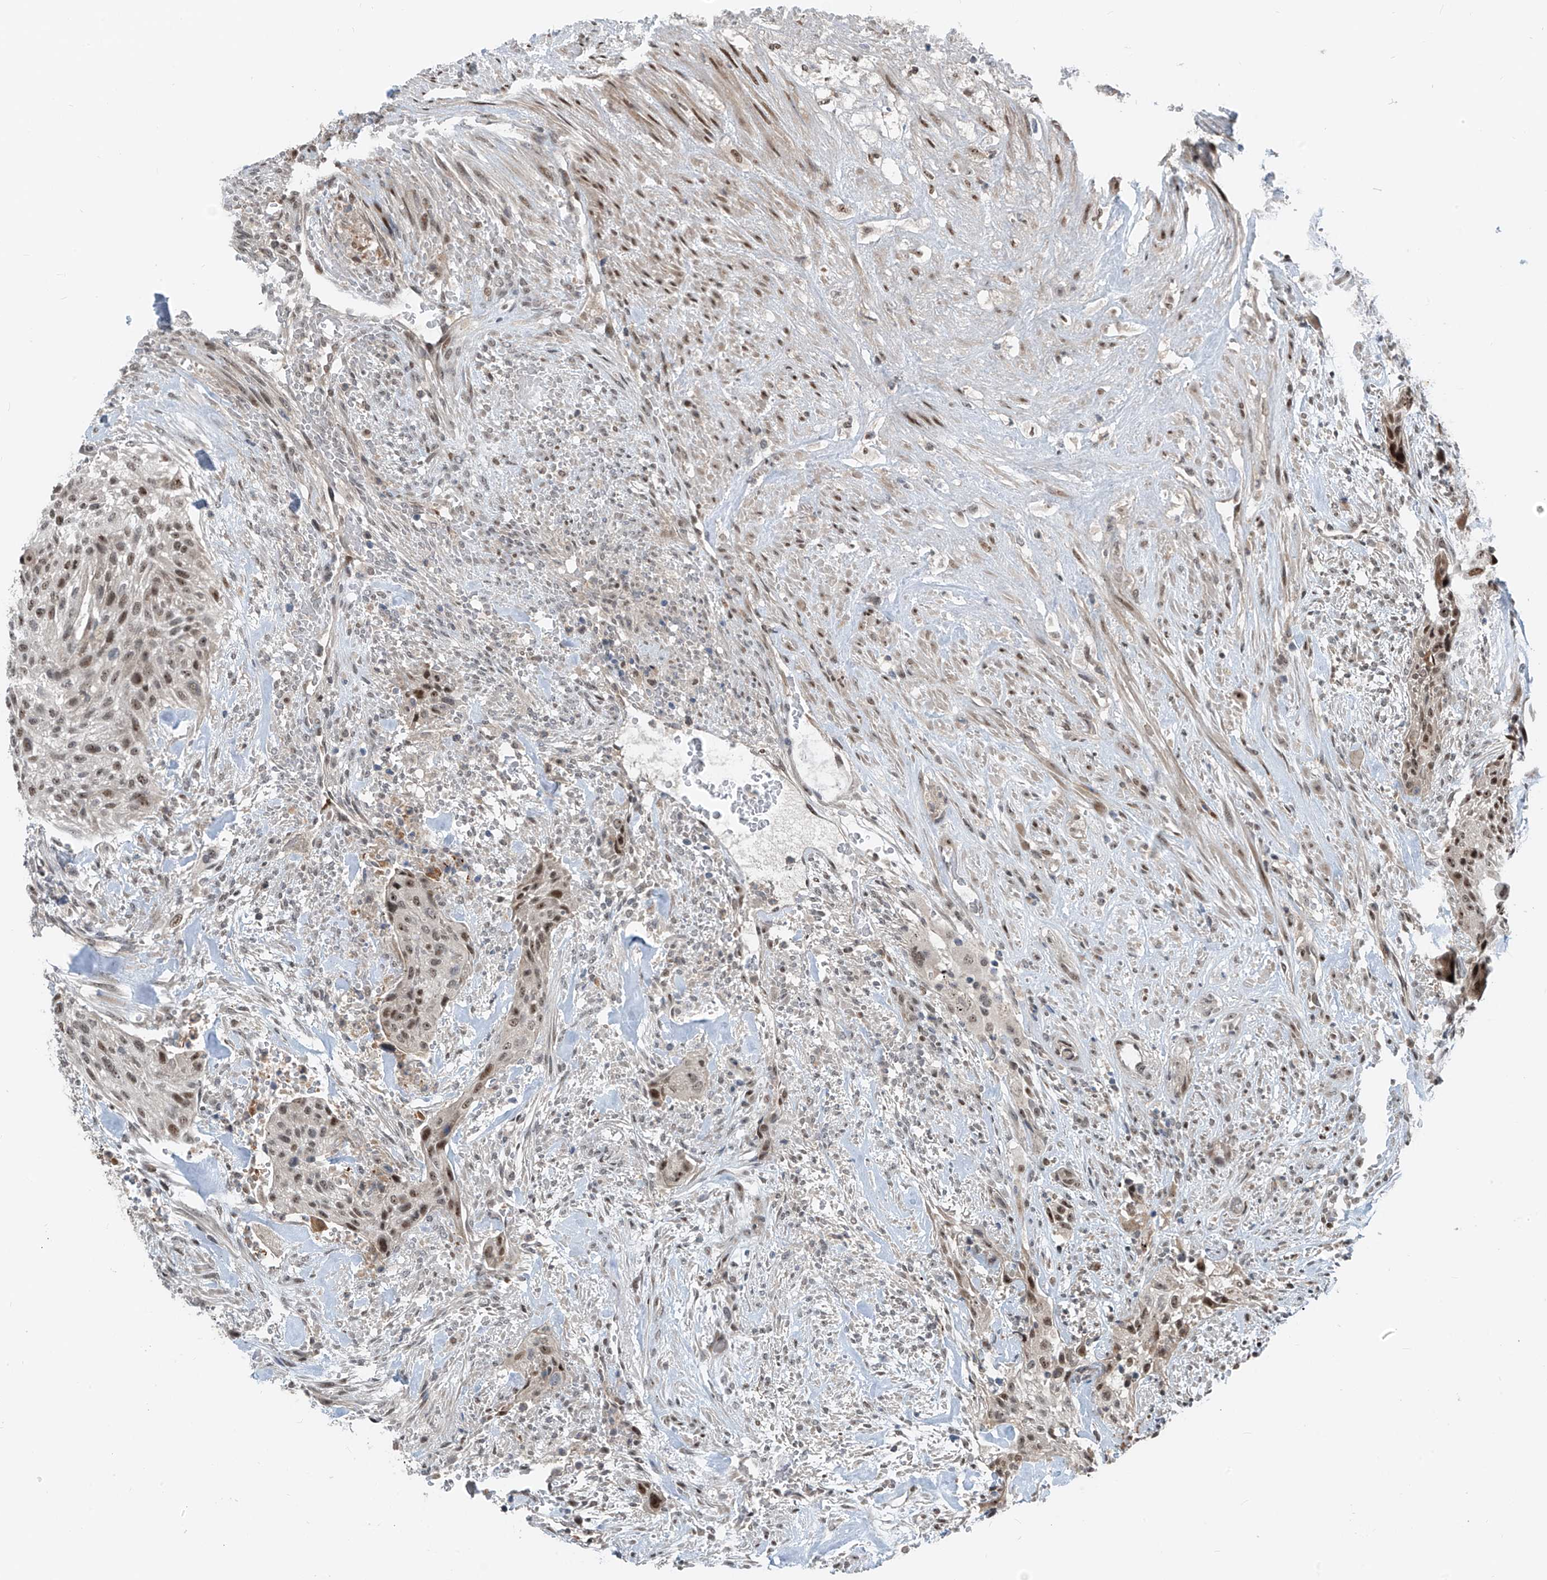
{"staining": {"intensity": "moderate", "quantity": ">75%", "location": "nuclear"}, "tissue": "urothelial cancer", "cell_type": "Tumor cells", "image_type": "cancer", "snomed": [{"axis": "morphology", "description": "Urothelial carcinoma, High grade"}, {"axis": "topography", "description": "Urinary bladder"}], "caption": "A brown stain shows moderate nuclear expression of a protein in high-grade urothelial carcinoma tumor cells. The staining was performed using DAB to visualize the protein expression in brown, while the nuclei were stained in blue with hematoxylin (Magnification: 20x).", "gene": "RBP7", "patient": {"sex": "male", "age": 35}}